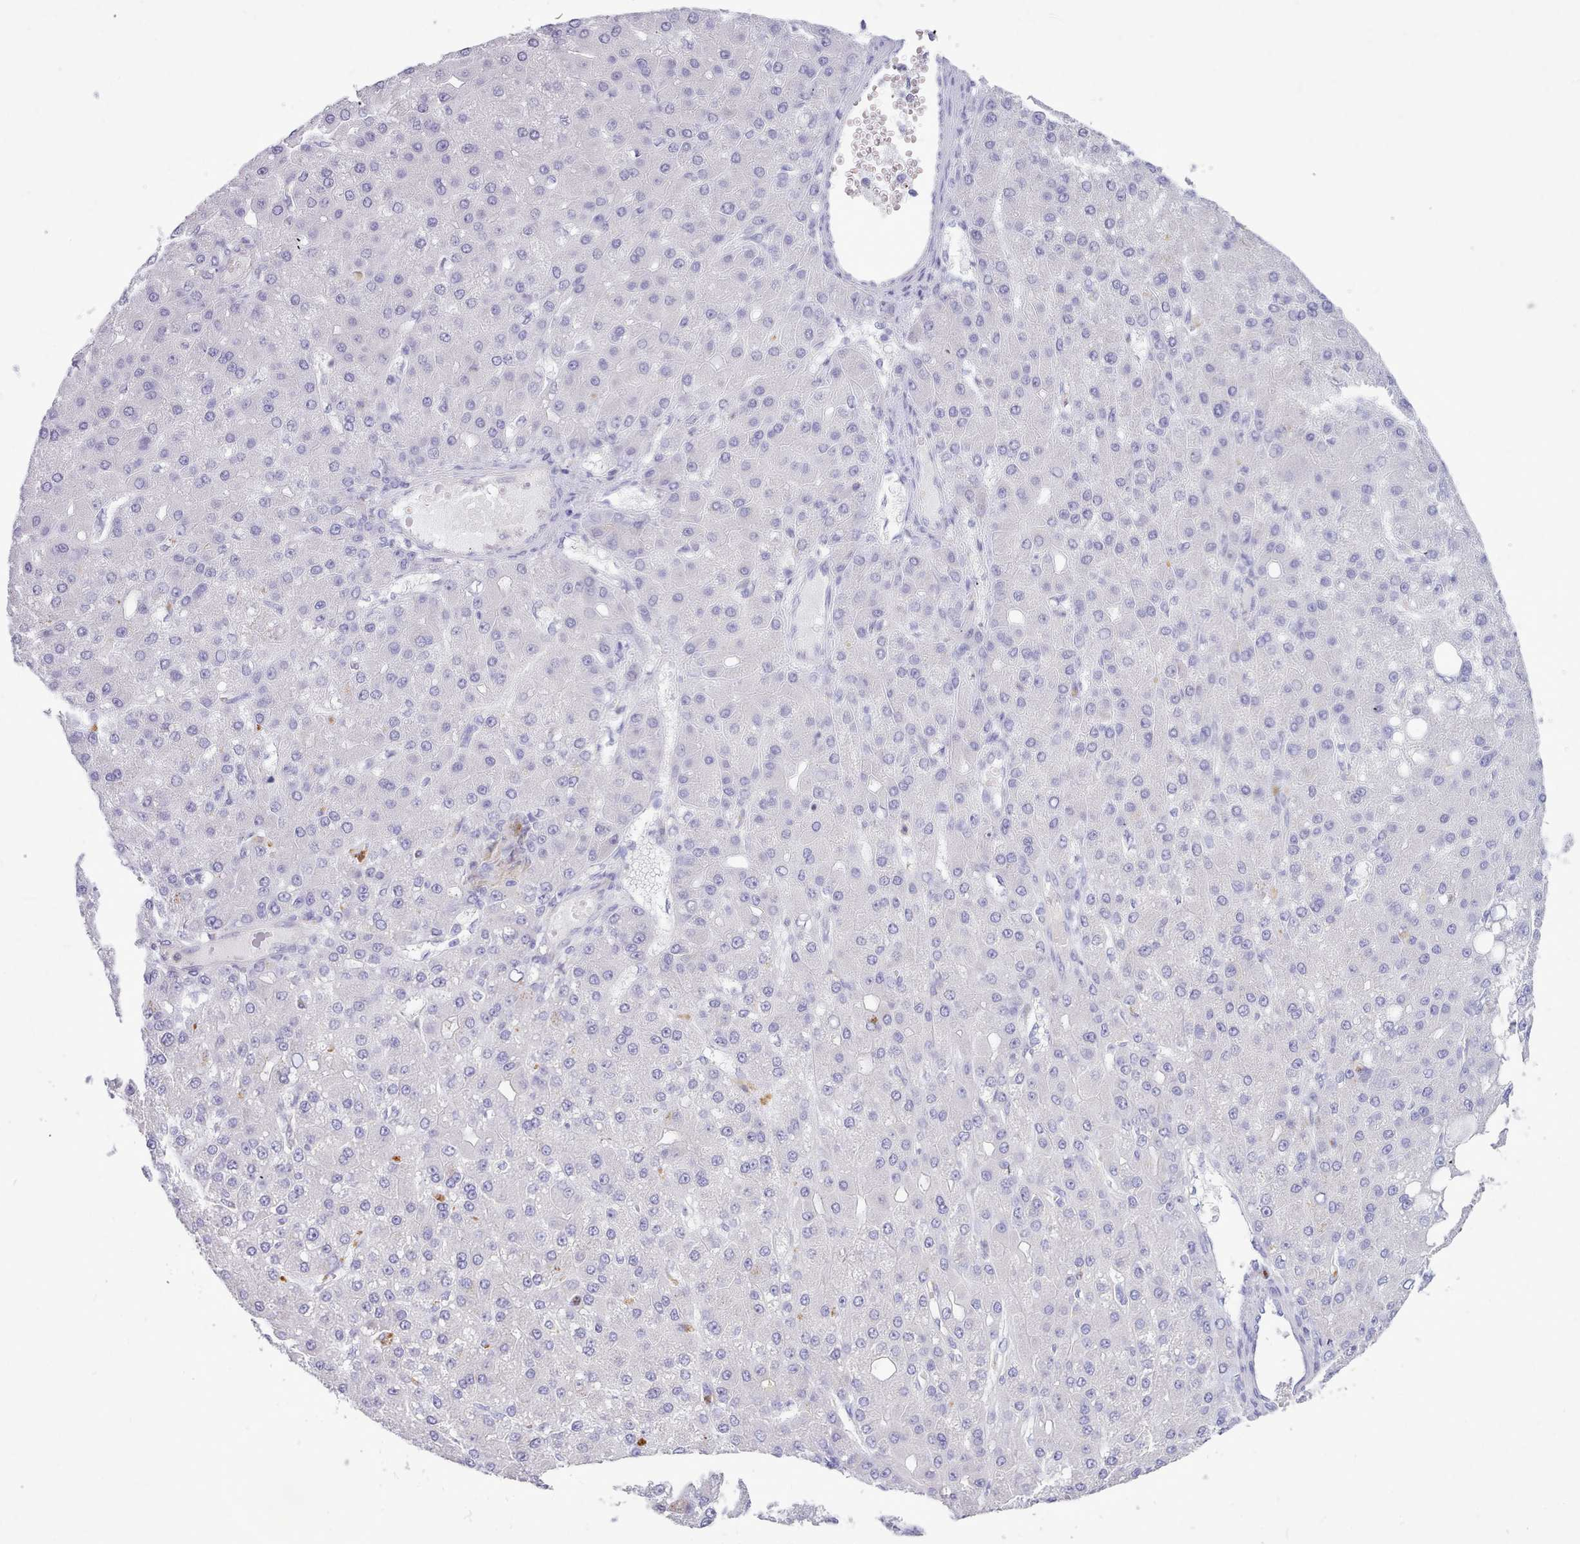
{"staining": {"intensity": "negative", "quantity": "none", "location": "none"}, "tissue": "liver cancer", "cell_type": "Tumor cells", "image_type": "cancer", "snomed": [{"axis": "morphology", "description": "Carcinoma, Hepatocellular, NOS"}, {"axis": "topography", "description": "Liver"}], "caption": "IHC micrograph of liver hepatocellular carcinoma stained for a protein (brown), which demonstrates no expression in tumor cells. The staining was performed using DAB (3,3'-diaminobenzidine) to visualize the protein expression in brown, while the nuclei were stained in blue with hematoxylin (Magnification: 20x).", "gene": "NKX1-2", "patient": {"sex": "male", "age": 67}}